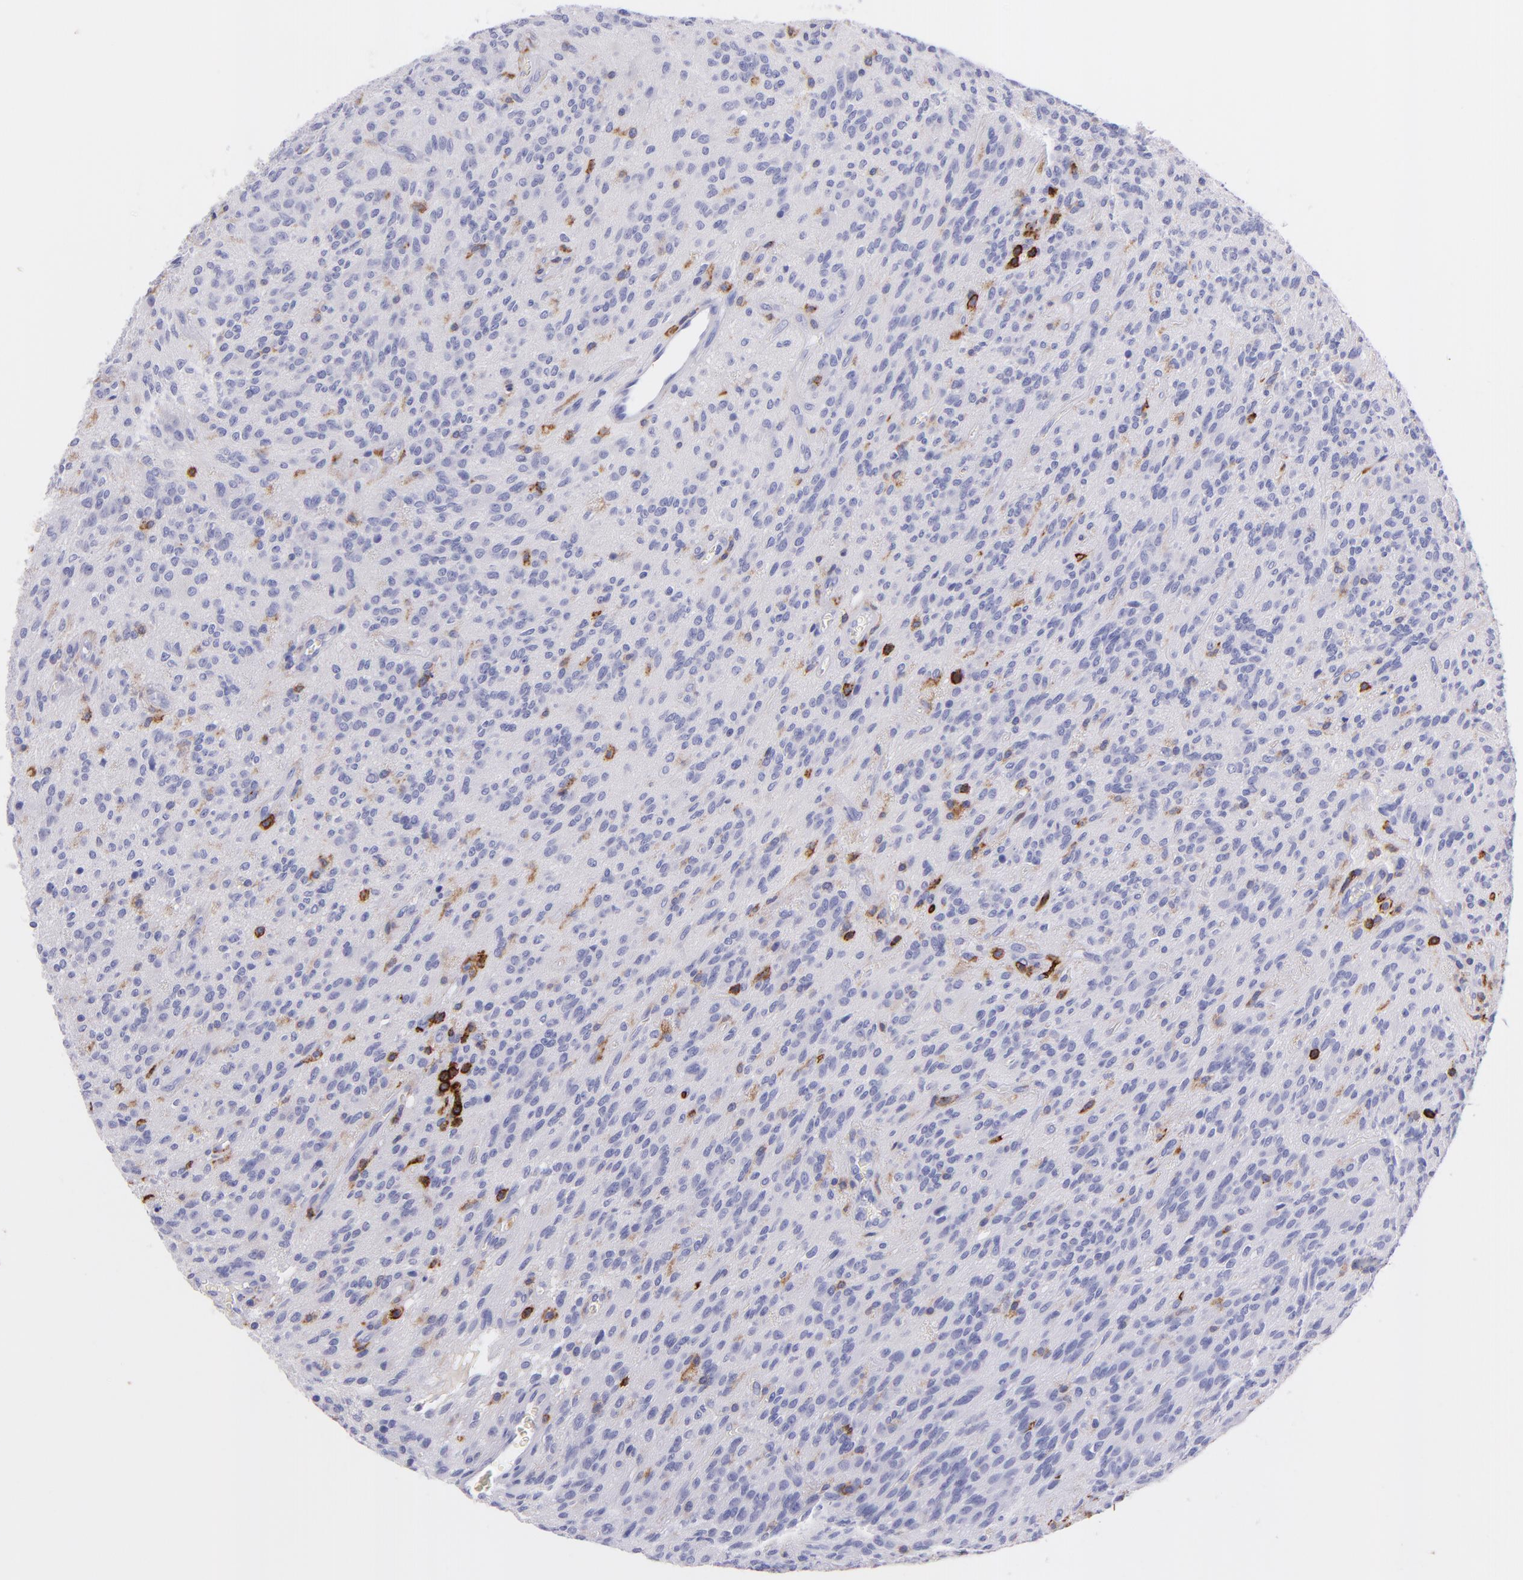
{"staining": {"intensity": "negative", "quantity": "none", "location": "none"}, "tissue": "glioma", "cell_type": "Tumor cells", "image_type": "cancer", "snomed": [{"axis": "morphology", "description": "Glioma, malignant, Low grade"}, {"axis": "topography", "description": "Brain"}], "caption": "Image shows no significant protein positivity in tumor cells of glioma.", "gene": "SPN", "patient": {"sex": "female", "age": 15}}